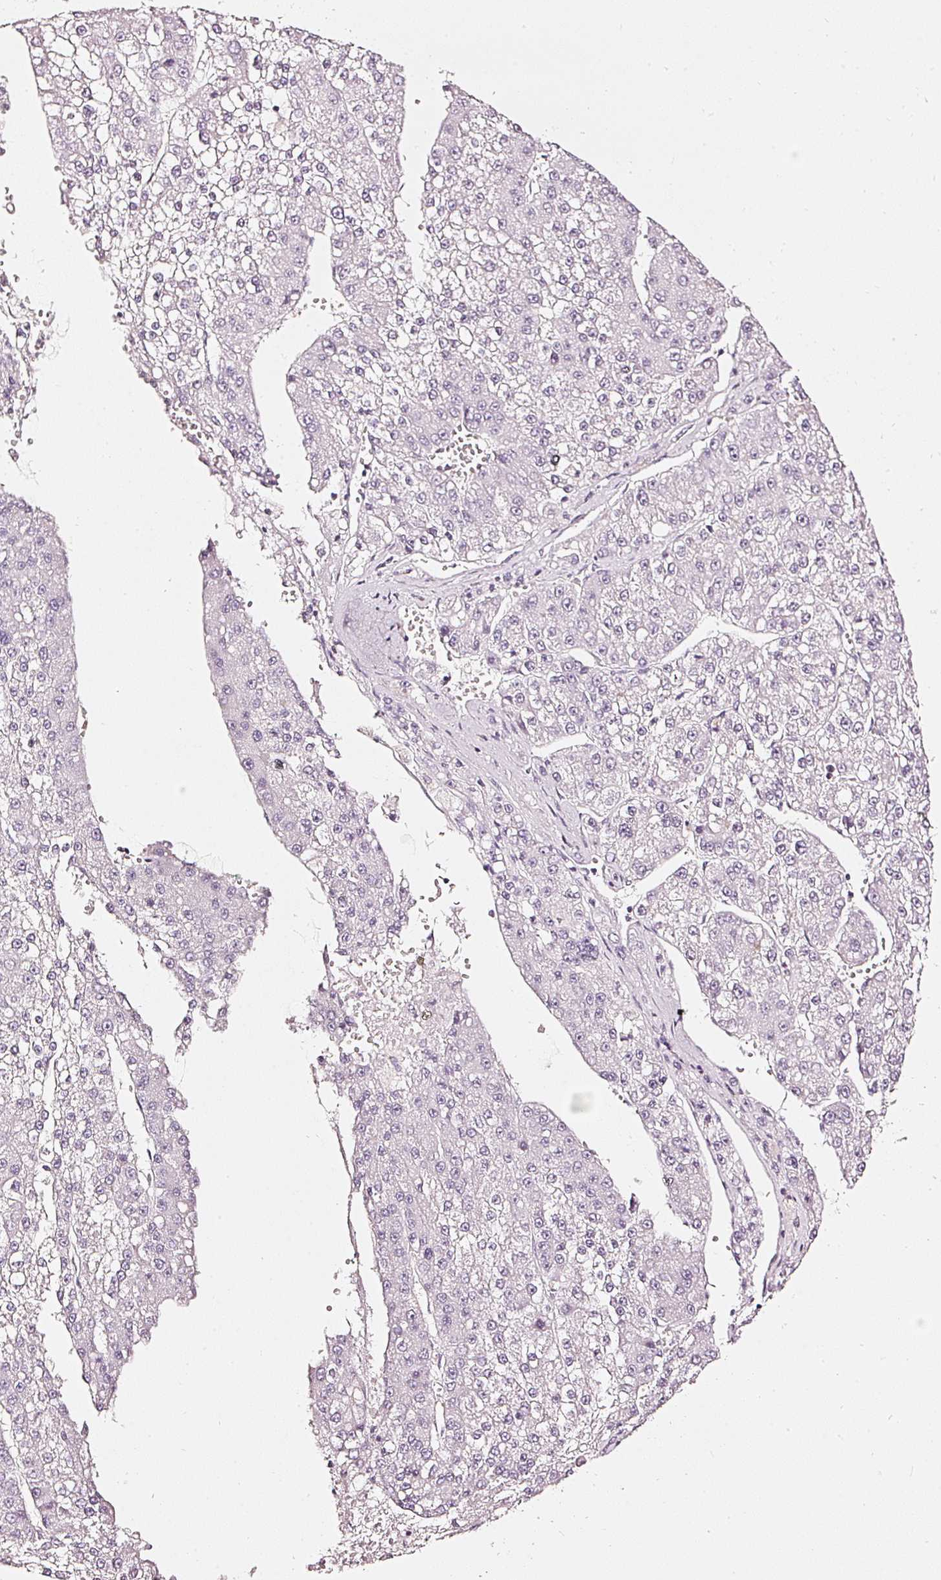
{"staining": {"intensity": "negative", "quantity": "none", "location": "none"}, "tissue": "liver cancer", "cell_type": "Tumor cells", "image_type": "cancer", "snomed": [{"axis": "morphology", "description": "Carcinoma, Hepatocellular, NOS"}, {"axis": "topography", "description": "Liver"}], "caption": "A photomicrograph of human liver cancer is negative for staining in tumor cells. The staining is performed using DAB (3,3'-diaminobenzidine) brown chromogen with nuclei counter-stained in using hematoxylin.", "gene": "CNP", "patient": {"sex": "female", "age": 73}}